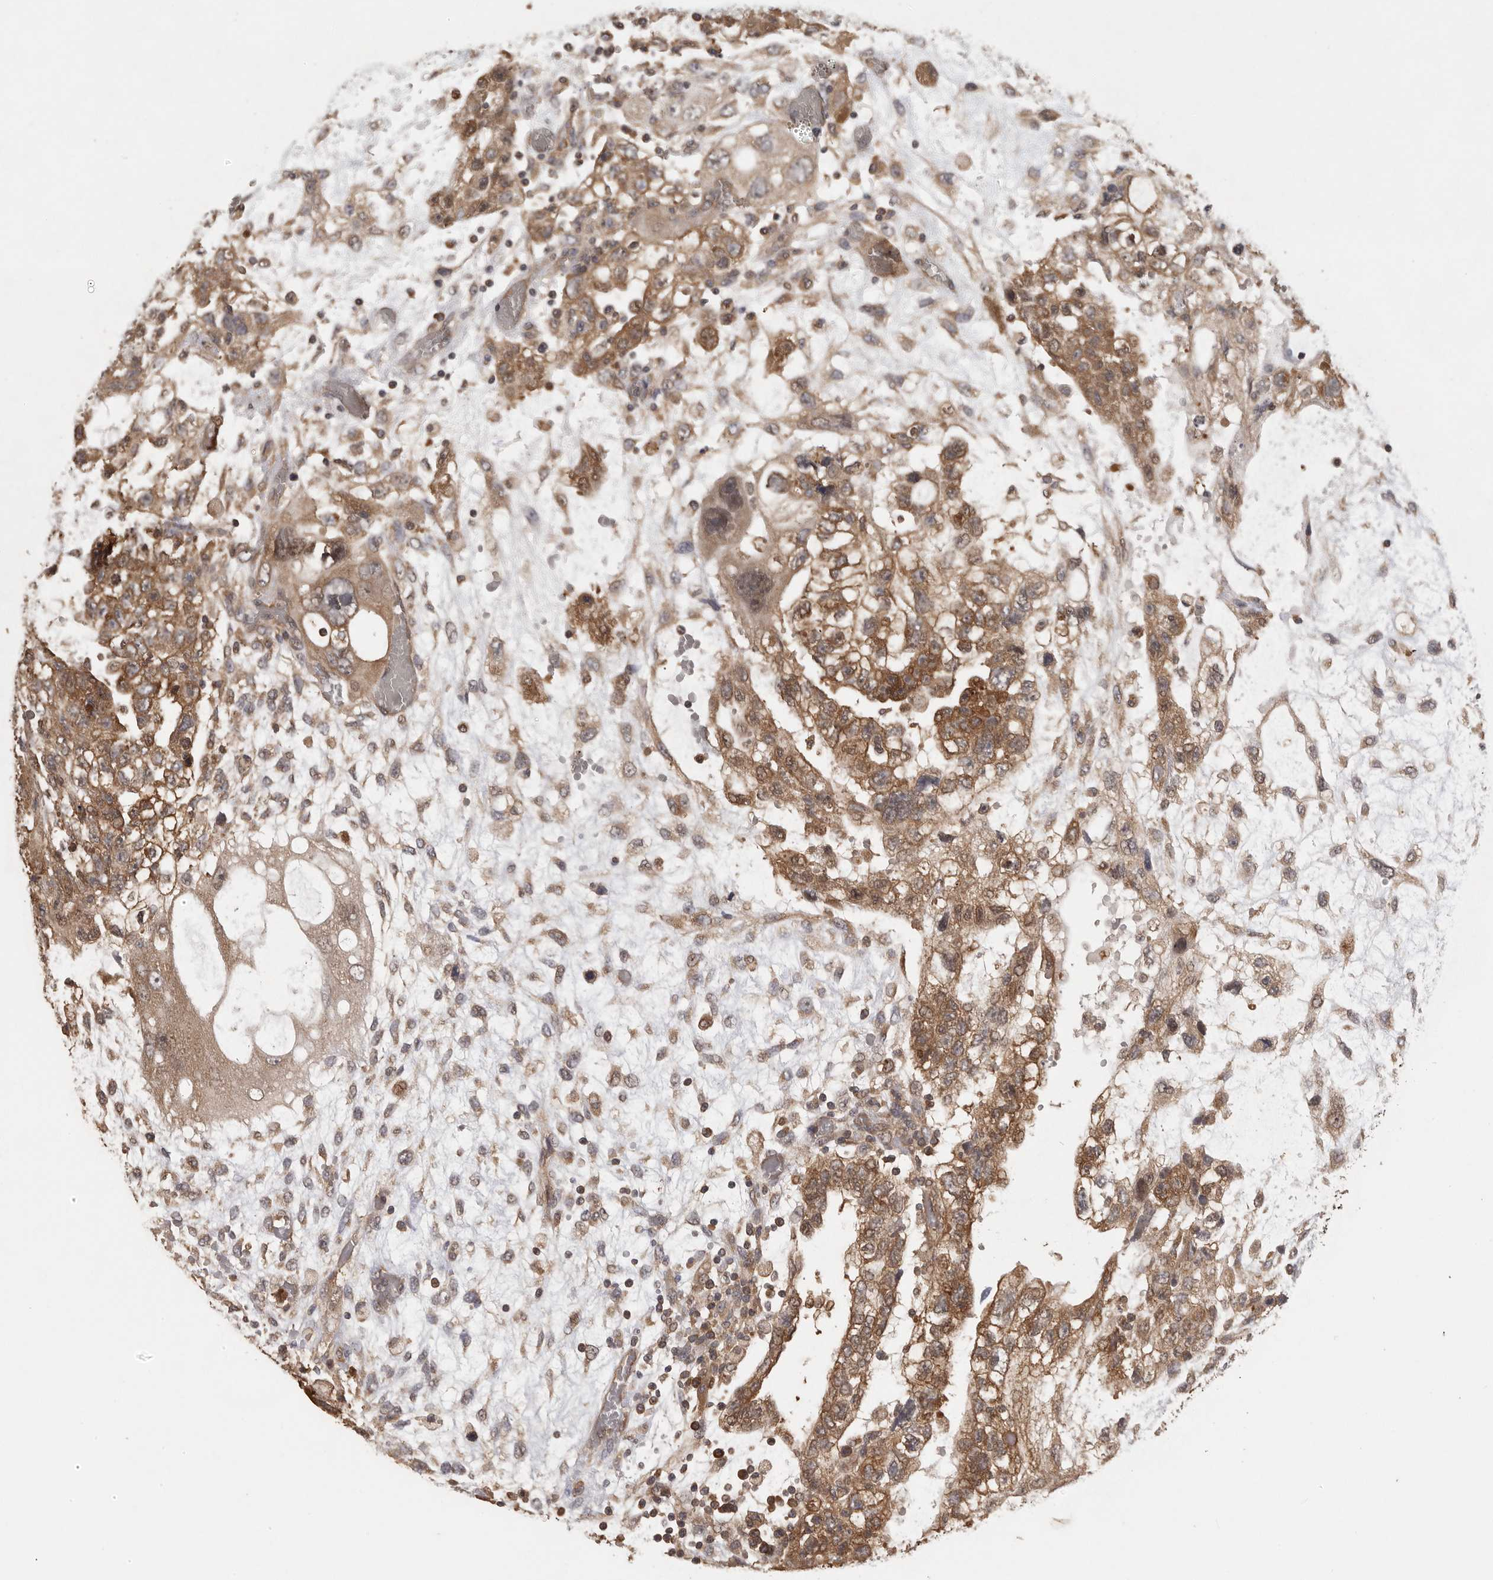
{"staining": {"intensity": "moderate", "quantity": ">75%", "location": "cytoplasmic/membranous,nuclear"}, "tissue": "testis cancer", "cell_type": "Tumor cells", "image_type": "cancer", "snomed": [{"axis": "morphology", "description": "Carcinoma, Embryonal, NOS"}, {"axis": "topography", "description": "Testis"}], "caption": "Testis embryonal carcinoma stained with a brown dye exhibits moderate cytoplasmic/membranous and nuclear positive positivity in approximately >75% of tumor cells.", "gene": "CCT8", "patient": {"sex": "male", "age": 36}}